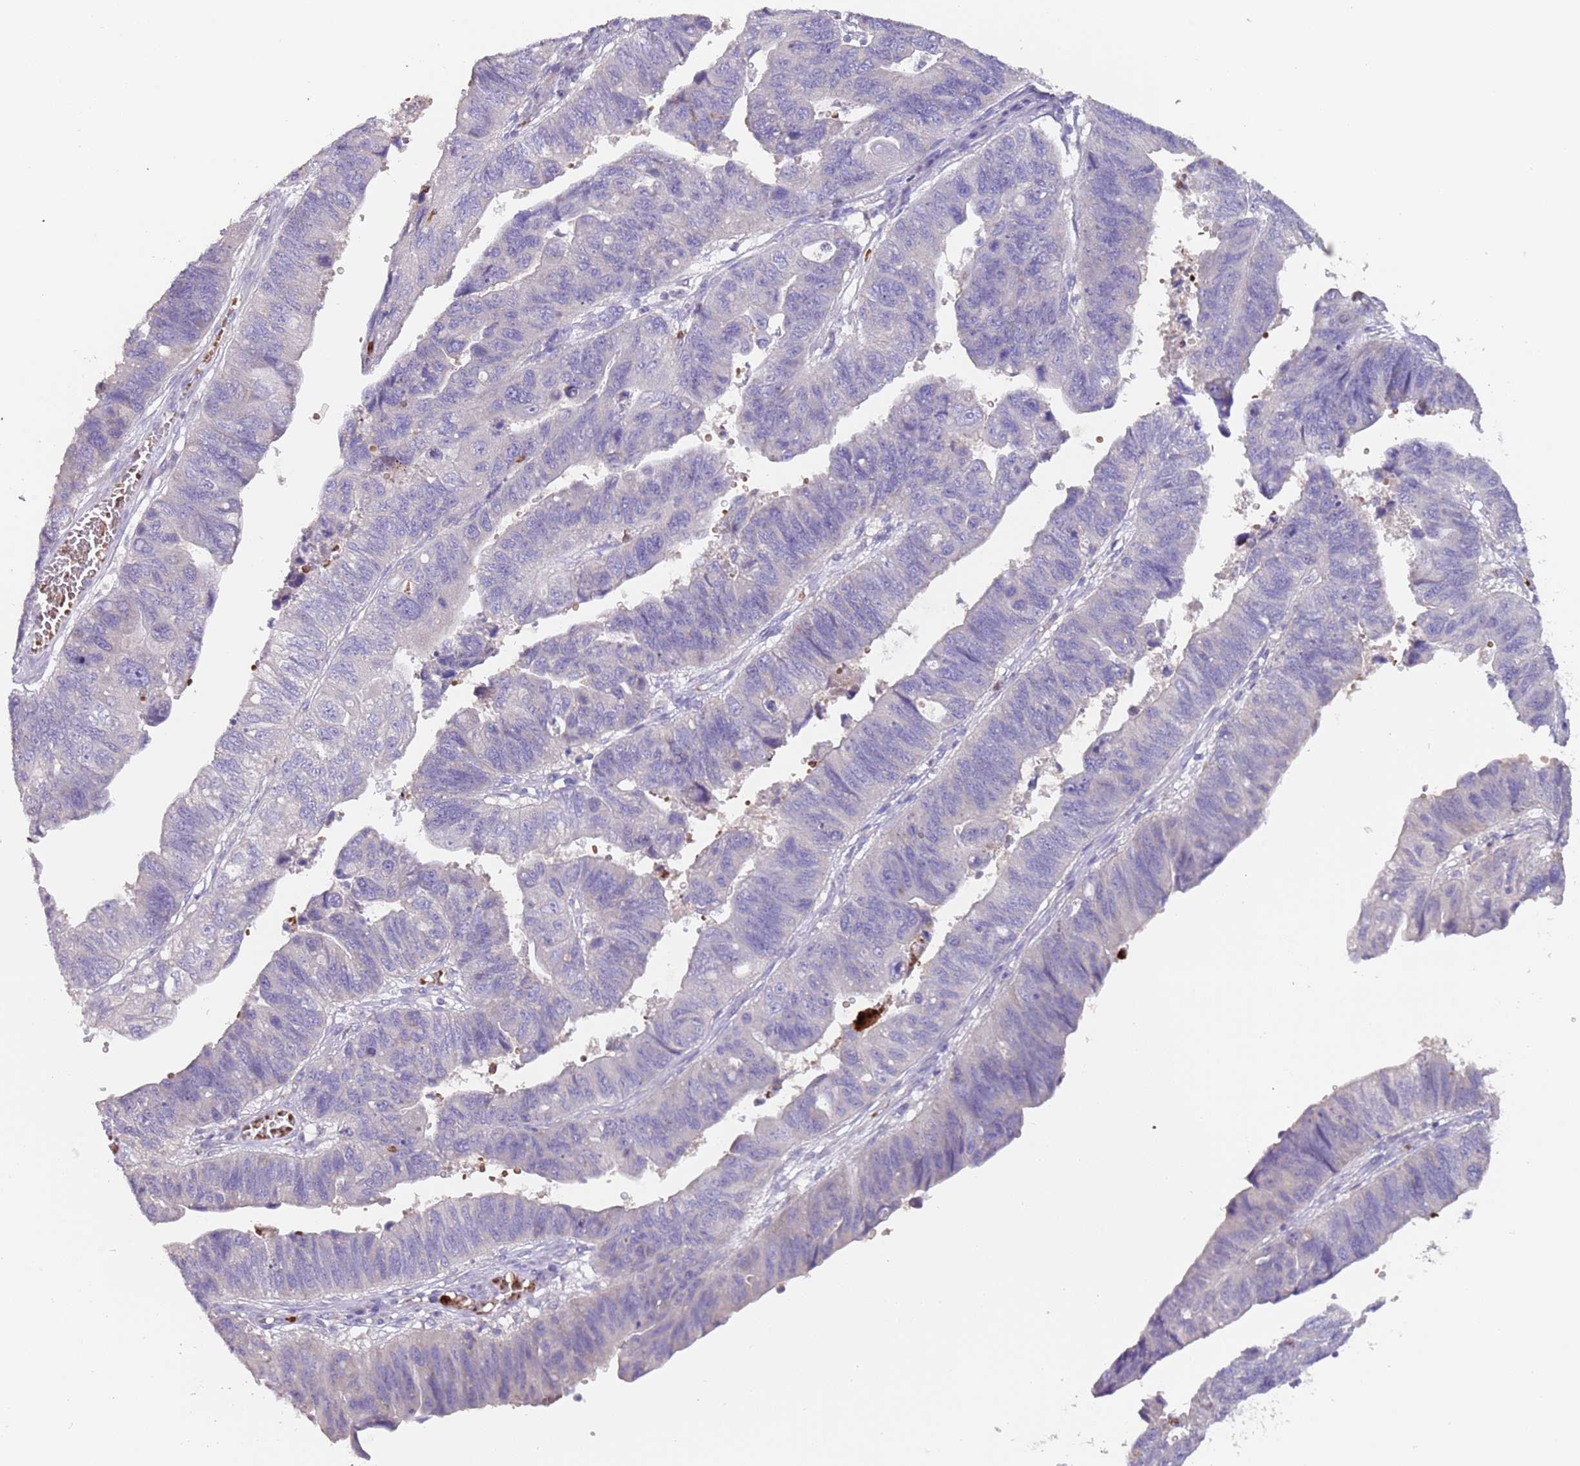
{"staining": {"intensity": "negative", "quantity": "none", "location": "none"}, "tissue": "stomach cancer", "cell_type": "Tumor cells", "image_type": "cancer", "snomed": [{"axis": "morphology", "description": "Adenocarcinoma, NOS"}, {"axis": "topography", "description": "Stomach"}], "caption": "Immunohistochemical staining of human stomach cancer (adenocarcinoma) shows no significant positivity in tumor cells. Nuclei are stained in blue.", "gene": "TMEM251", "patient": {"sex": "male", "age": 59}}